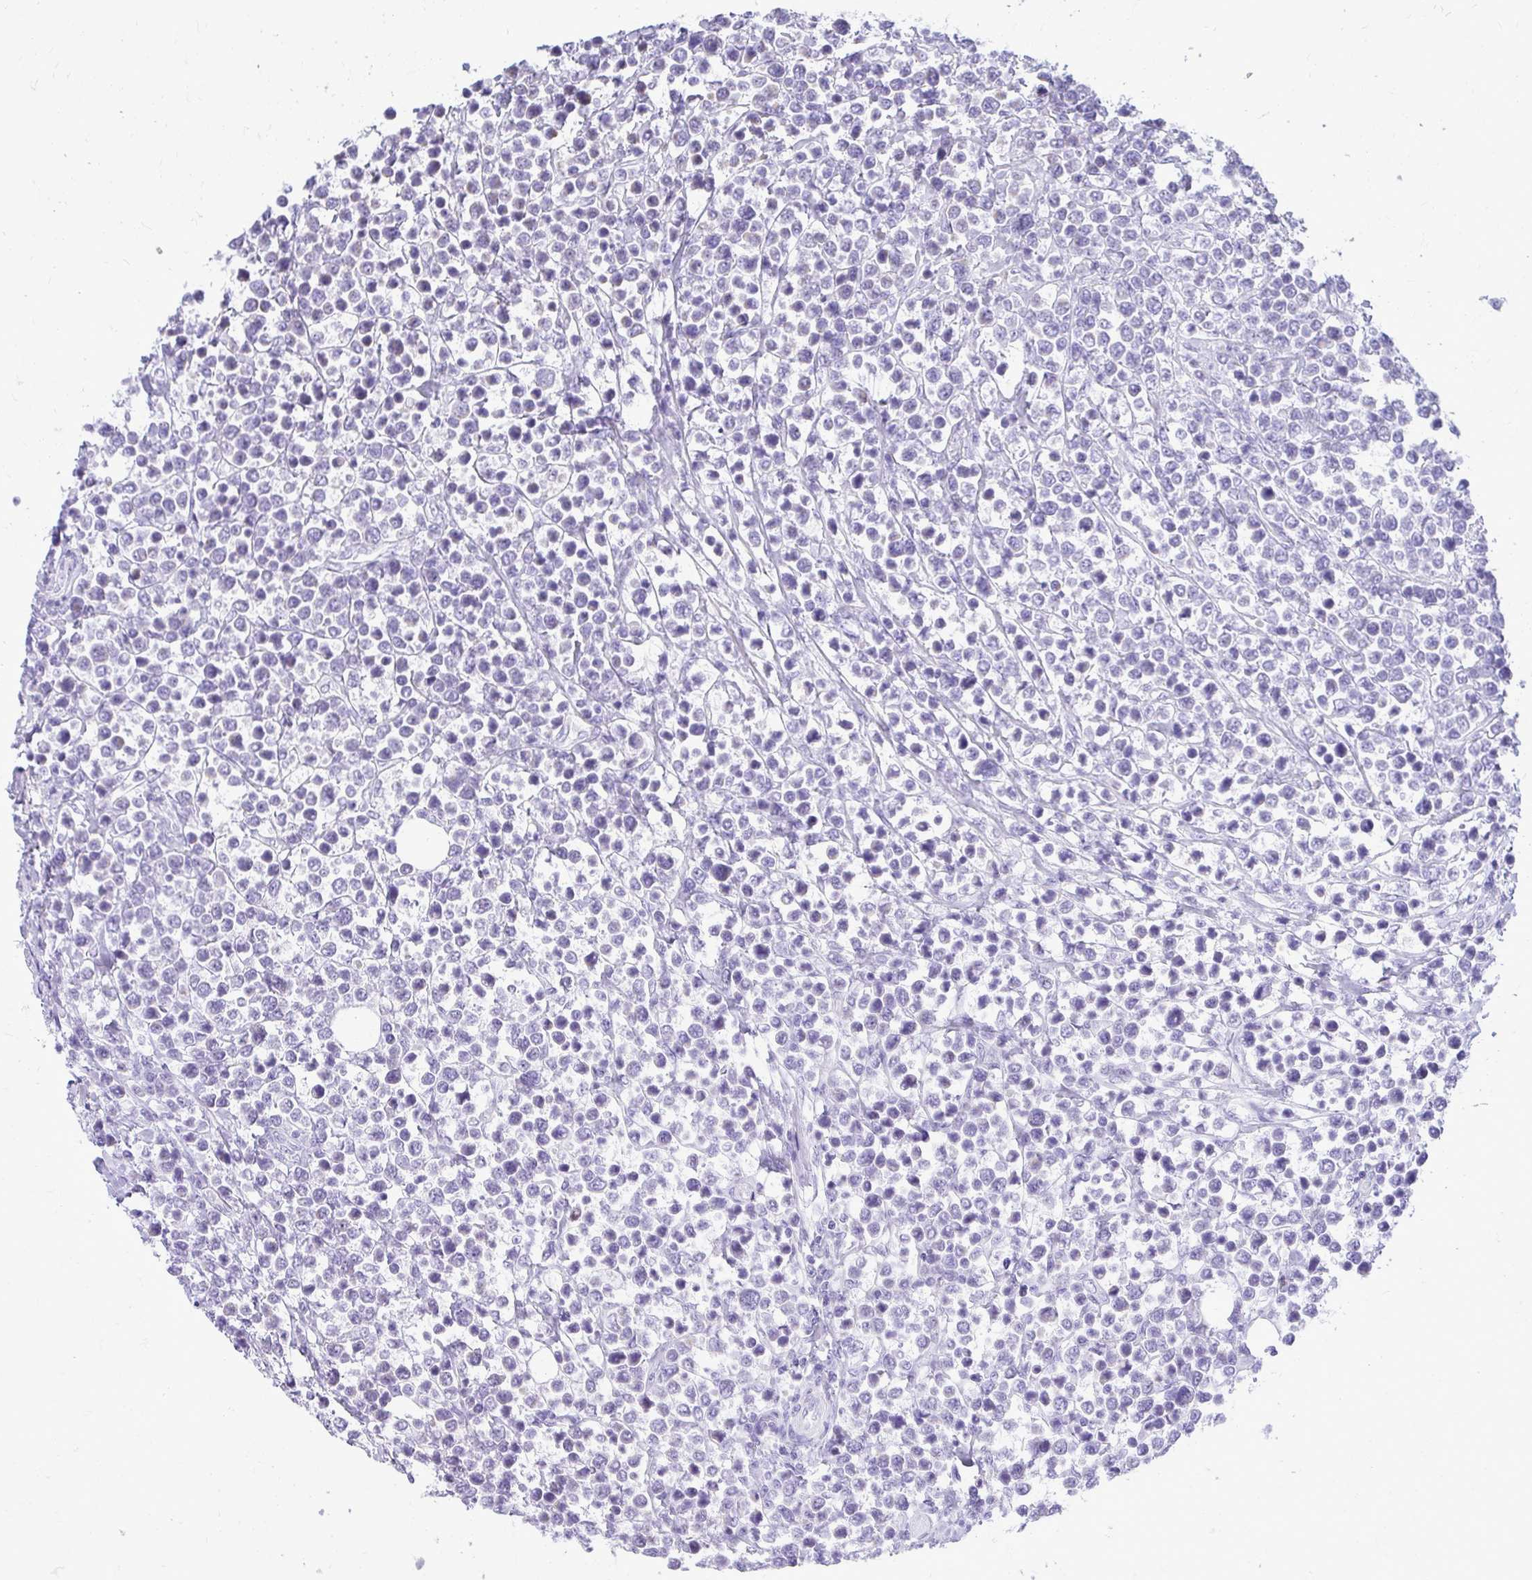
{"staining": {"intensity": "negative", "quantity": "none", "location": "none"}, "tissue": "lymphoma", "cell_type": "Tumor cells", "image_type": "cancer", "snomed": [{"axis": "morphology", "description": "Malignant lymphoma, non-Hodgkin's type, High grade"}, {"axis": "topography", "description": "Soft tissue"}], "caption": "Photomicrograph shows no significant protein staining in tumor cells of high-grade malignant lymphoma, non-Hodgkin's type.", "gene": "RALYL", "patient": {"sex": "female", "age": 56}}